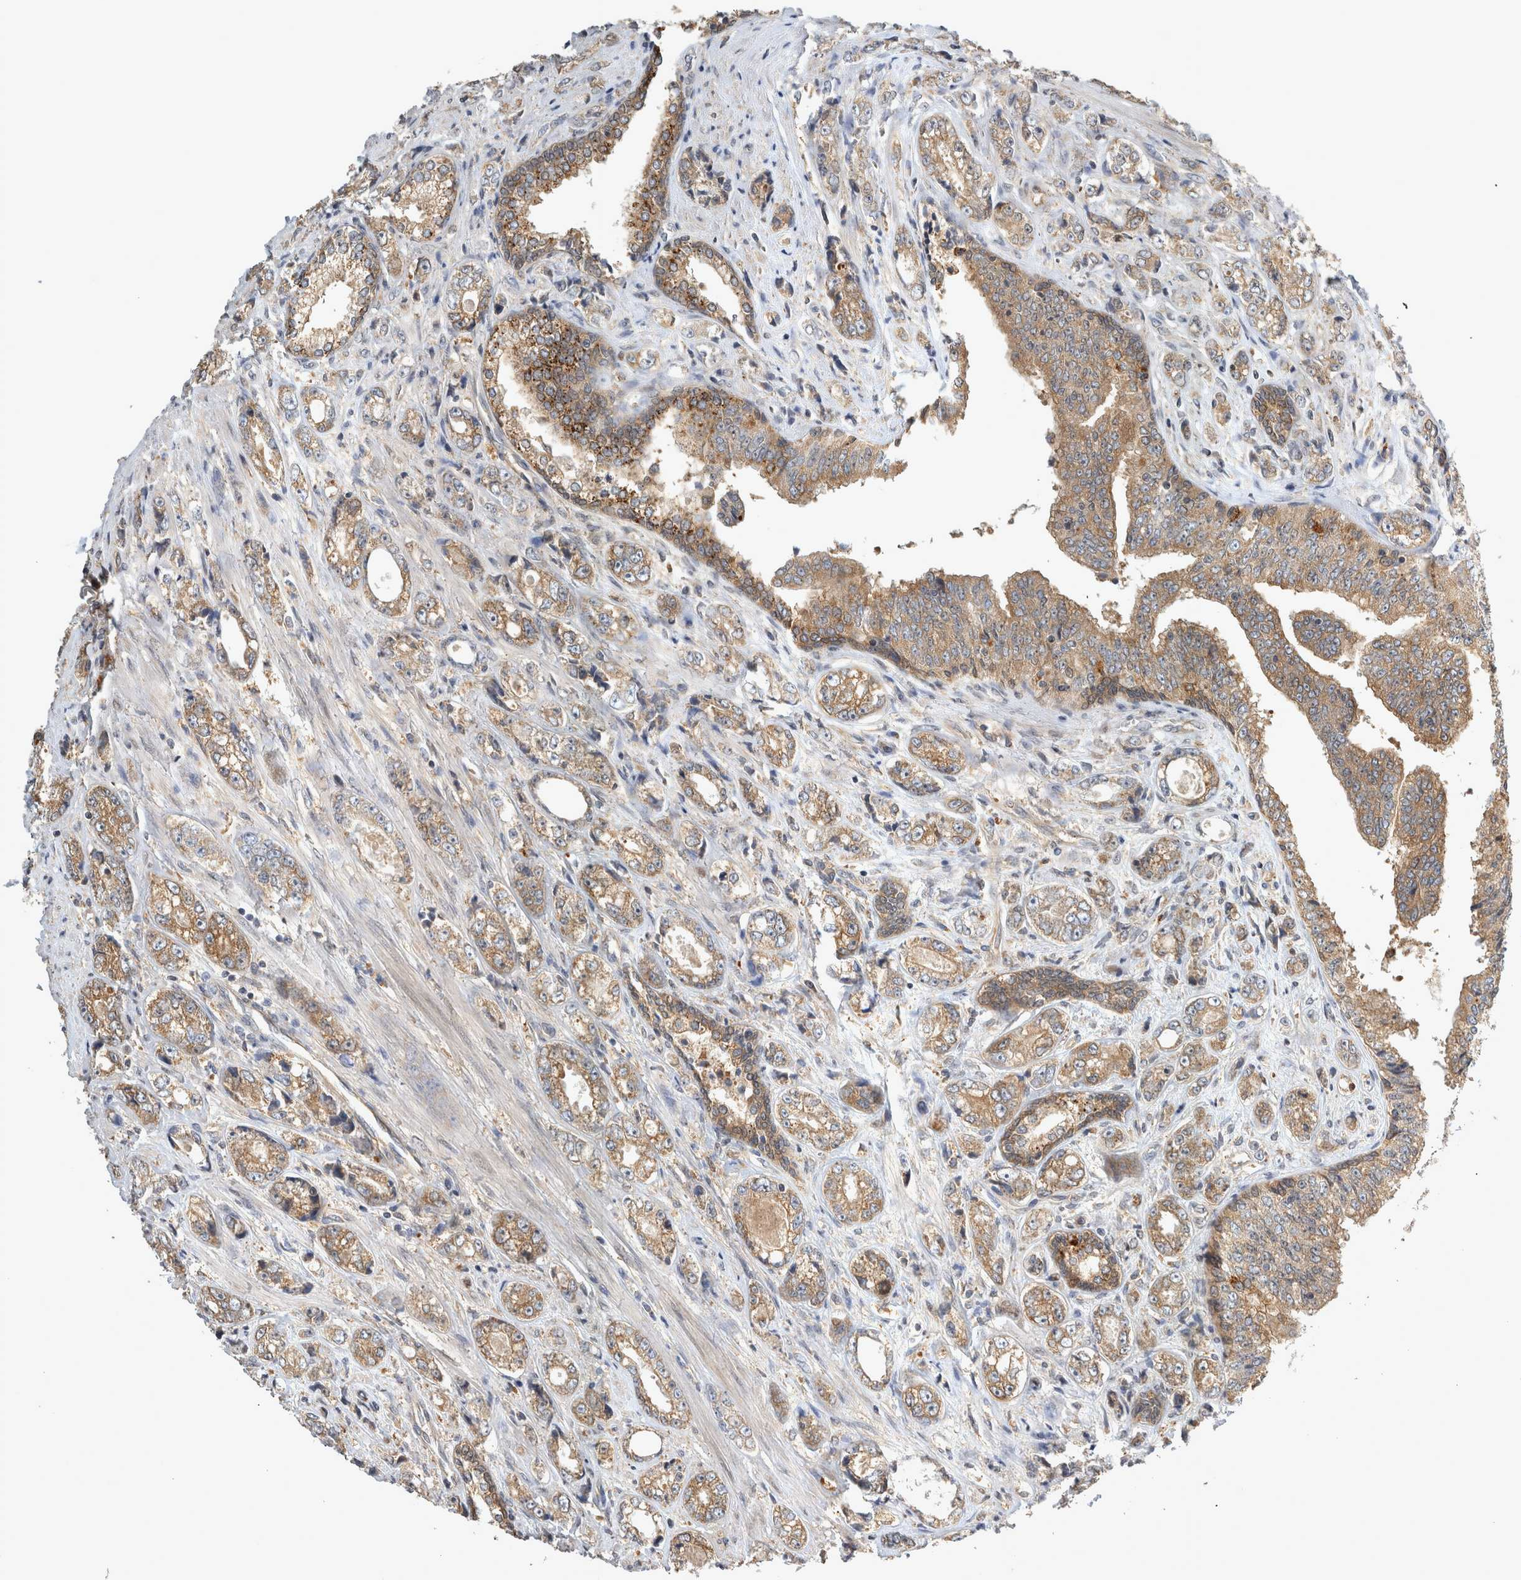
{"staining": {"intensity": "moderate", "quantity": ">75%", "location": "cytoplasmic/membranous"}, "tissue": "prostate cancer", "cell_type": "Tumor cells", "image_type": "cancer", "snomed": [{"axis": "morphology", "description": "Adenocarcinoma, High grade"}, {"axis": "topography", "description": "Prostate"}], "caption": "Prostate adenocarcinoma (high-grade) stained for a protein exhibits moderate cytoplasmic/membranous positivity in tumor cells.", "gene": "TRMT61B", "patient": {"sex": "male", "age": 61}}